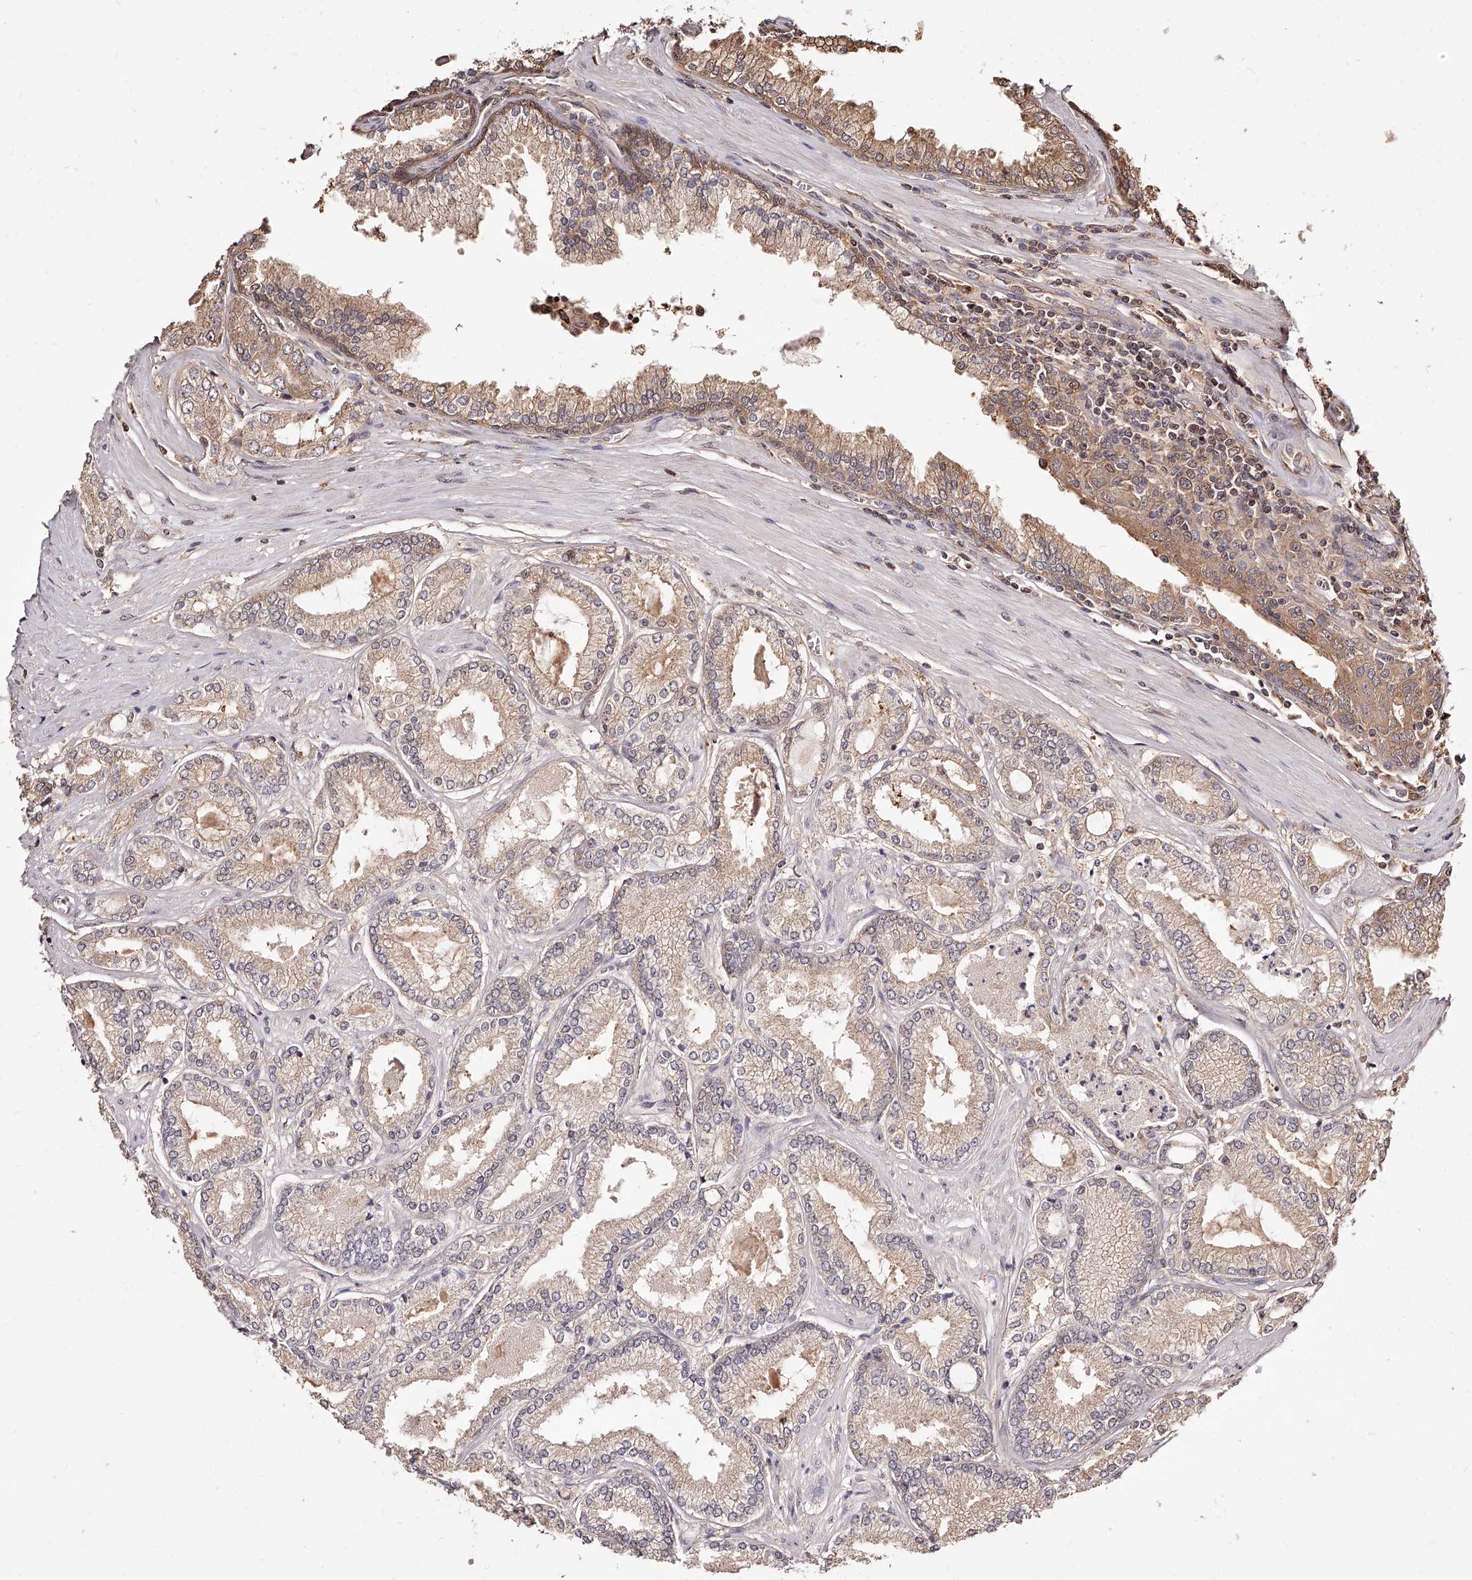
{"staining": {"intensity": "moderate", "quantity": "<25%", "location": "cytoplasmic/membranous"}, "tissue": "prostate cancer", "cell_type": "Tumor cells", "image_type": "cancer", "snomed": [{"axis": "morphology", "description": "Adenocarcinoma, Low grade"}, {"axis": "topography", "description": "Prostate"}], "caption": "Human adenocarcinoma (low-grade) (prostate) stained with a protein marker reveals moderate staining in tumor cells.", "gene": "ZNF582", "patient": {"sex": "male", "age": 62}}